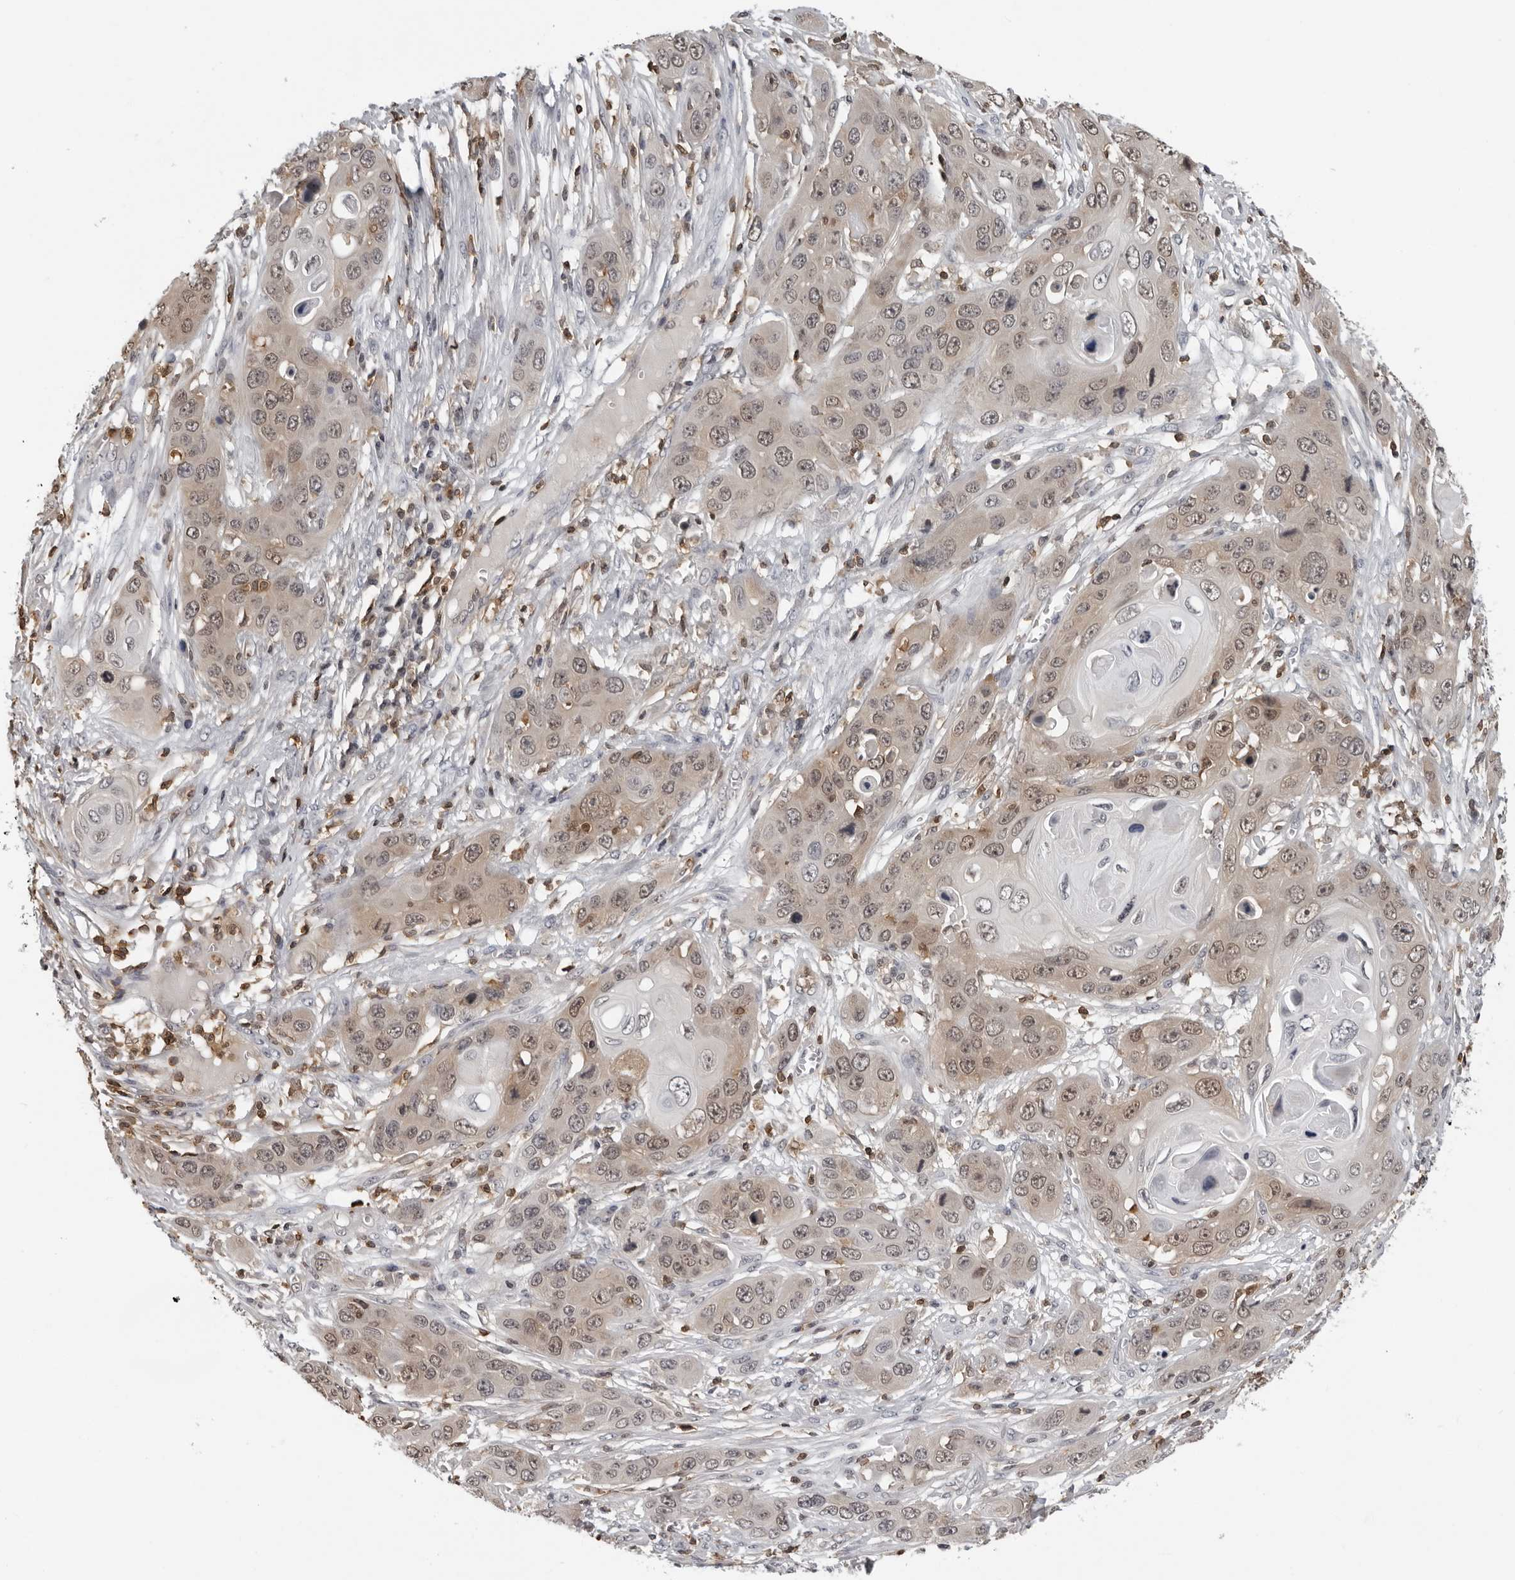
{"staining": {"intensity": "weak", "quantity": ">75%", "location": "cytoplasmic/membranous,nuclear"}, "tissue": "skin cancer", "cell_type": "Tumor cells", "image_type": "cancer", "snomed": [{"axis": "morphology", "description": "Squamous cell carcinoma, NOS"}, {"axis": "topography", "description": "Skin"}], "caption": "Brown immunohistochemical staining in skin cancer (squamous cell carcinoma) displays weak cytoplasmic/membranous and nuclear expression in approximately >75% of tumor cells. Using DAB (3,3'-diaminobenzidine) (brown) and hematoxylin (blue) stains, captured at high magnification using brightfield microscopy.", "gene": "HSPH1", "patient": {"sex": "male", "age": 55}}